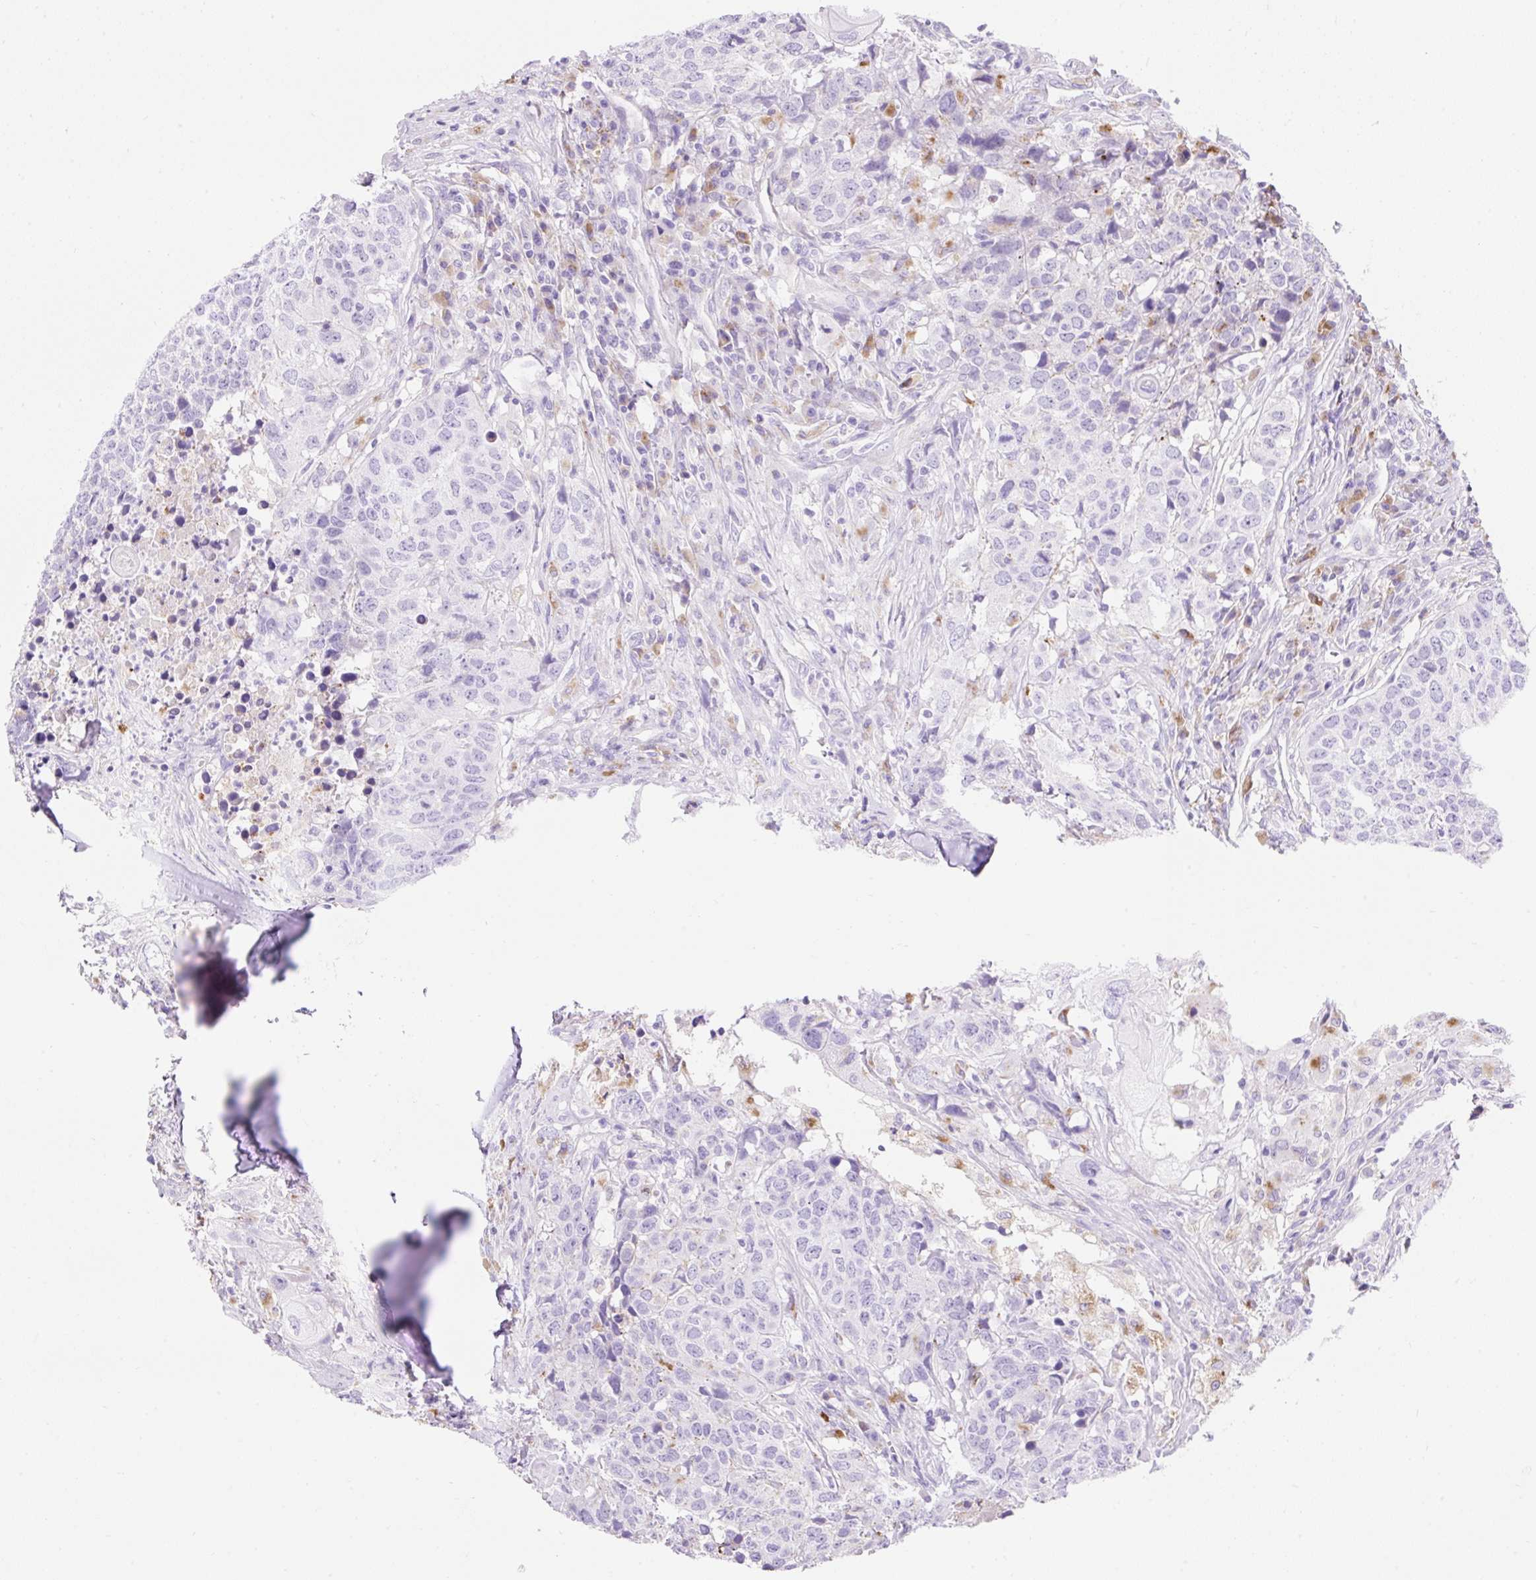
{"staining": {"intensity": "negative", "quantity": "none", "location": "none"}, "tissue": "head and neck cancer", "cell_type": "Tumor cells", "image_type": "cancer", "snomed": [{"axis": "morphology", "description": "Normal tissue, NOS"}, {"axis": "morphology", "description": "Squamous cell carcinoma, NOS"}, {"axis": "topography", "description": "Skeletal muscle"}, {"axis": "topography", "description": "Vascular tissue"}, {"axis": "topography", "description": "Peripheral nerve tissue"}, {"axis": "topography", "description": "Head-Neck"}], "caption": "IHC histopathology image of neoplastic tissue: human squamous cell carcinoma (head and neck) stained with DAB (3,3'-diaminobenzidine) reveals no significant protein positivity in tumor cells.", "gene": "HEXB", "patient": {"sex": "male", "age": 66}}